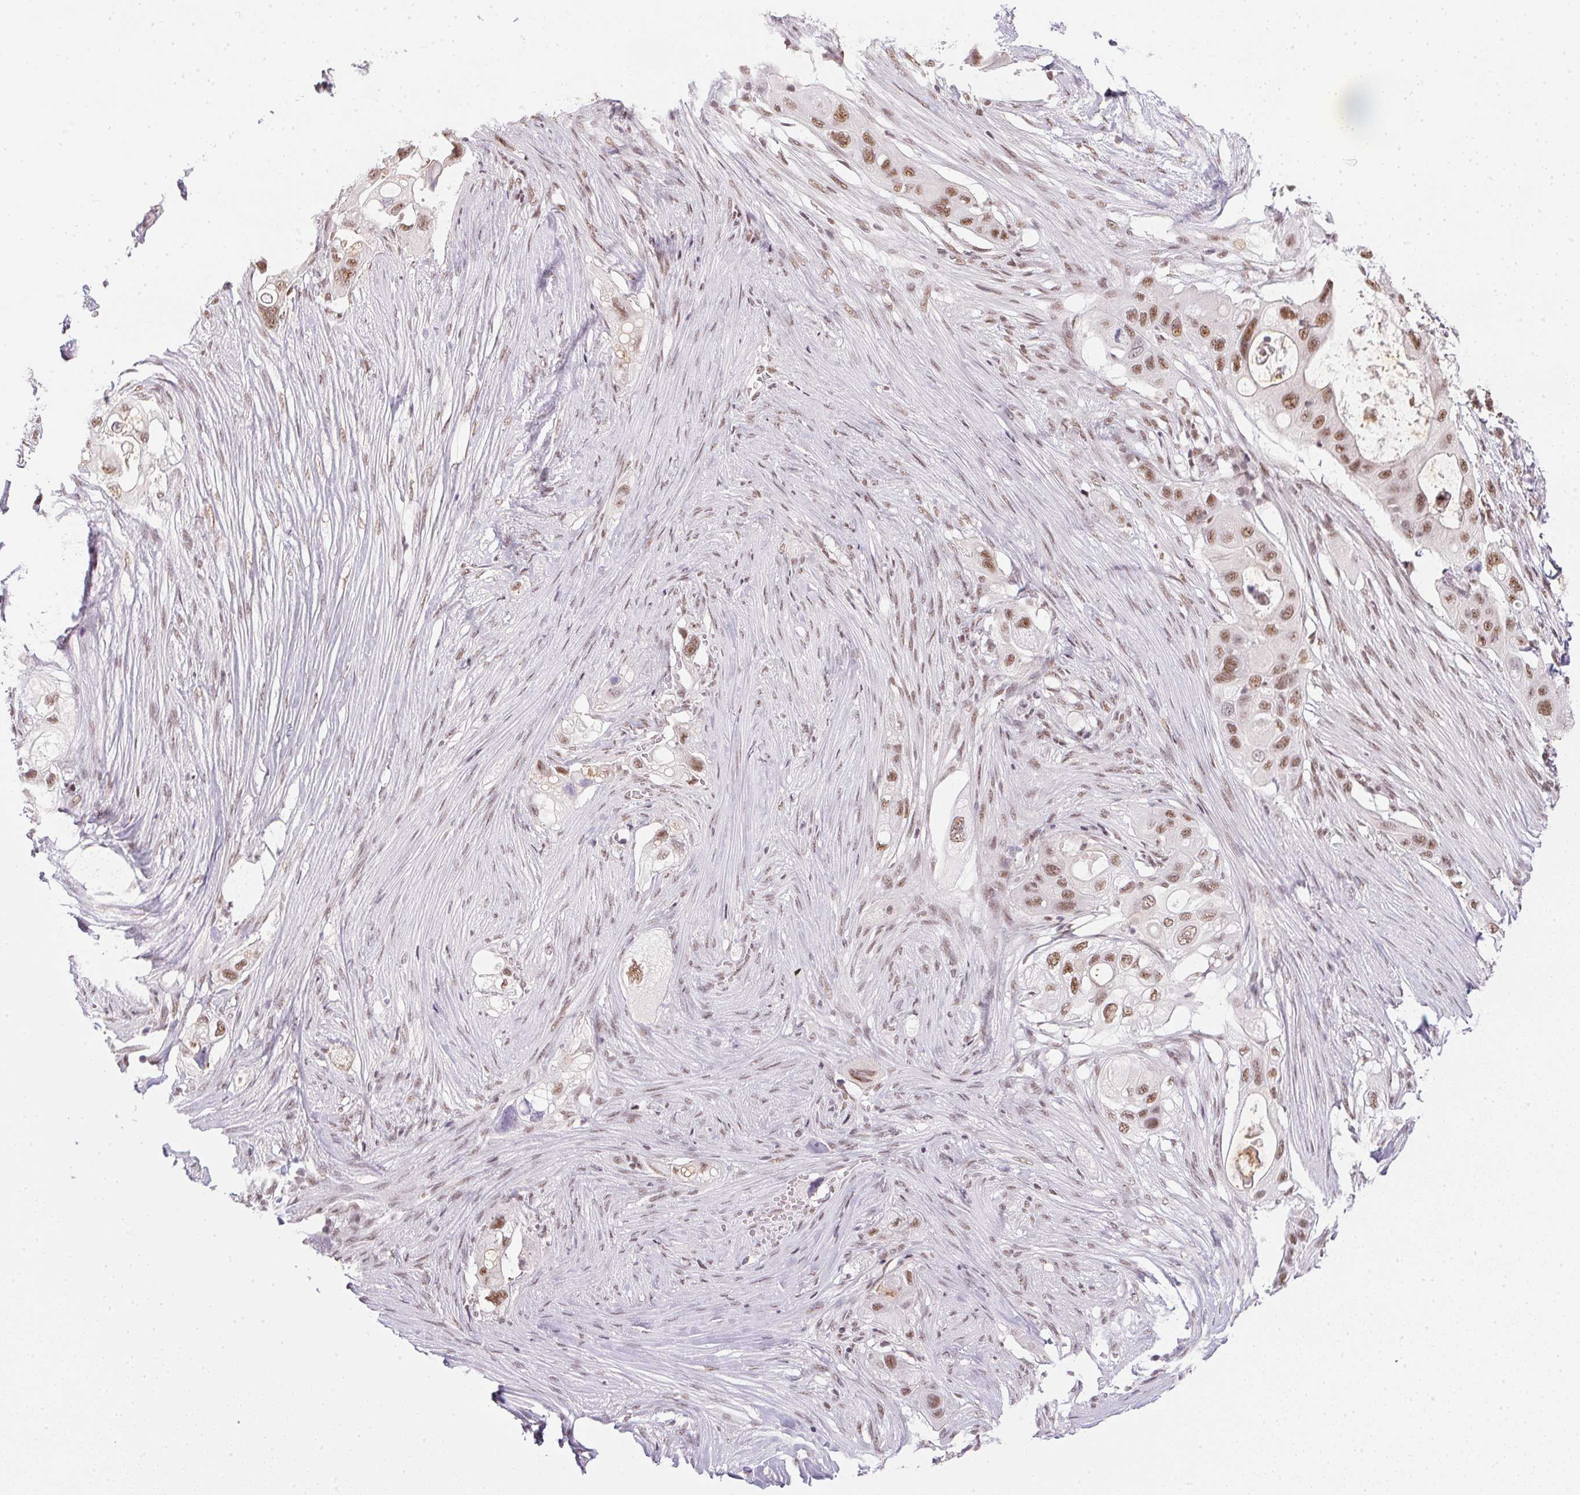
{"staining": {"intensity": "moderate", "quantity": ">75%", "location": "nuclear"}, "tissue": "pancreatic cancer", "cell_type": "Tumor cells", "image_type": "cancer", "snomed": [{"axis": "morphology", "description": "Adenocarcinoma, NOS"}, {"axis": "topography", "description": "Pancreas"}], "caption": "Immunohistochemical staining of adenocarcinoma (pancreatic) shows medium levels of moderate nuclear protein expression in about >75% of tumor cells.", "gene": "SRSF7", "patient": {"sex": "female", "age": 72}}